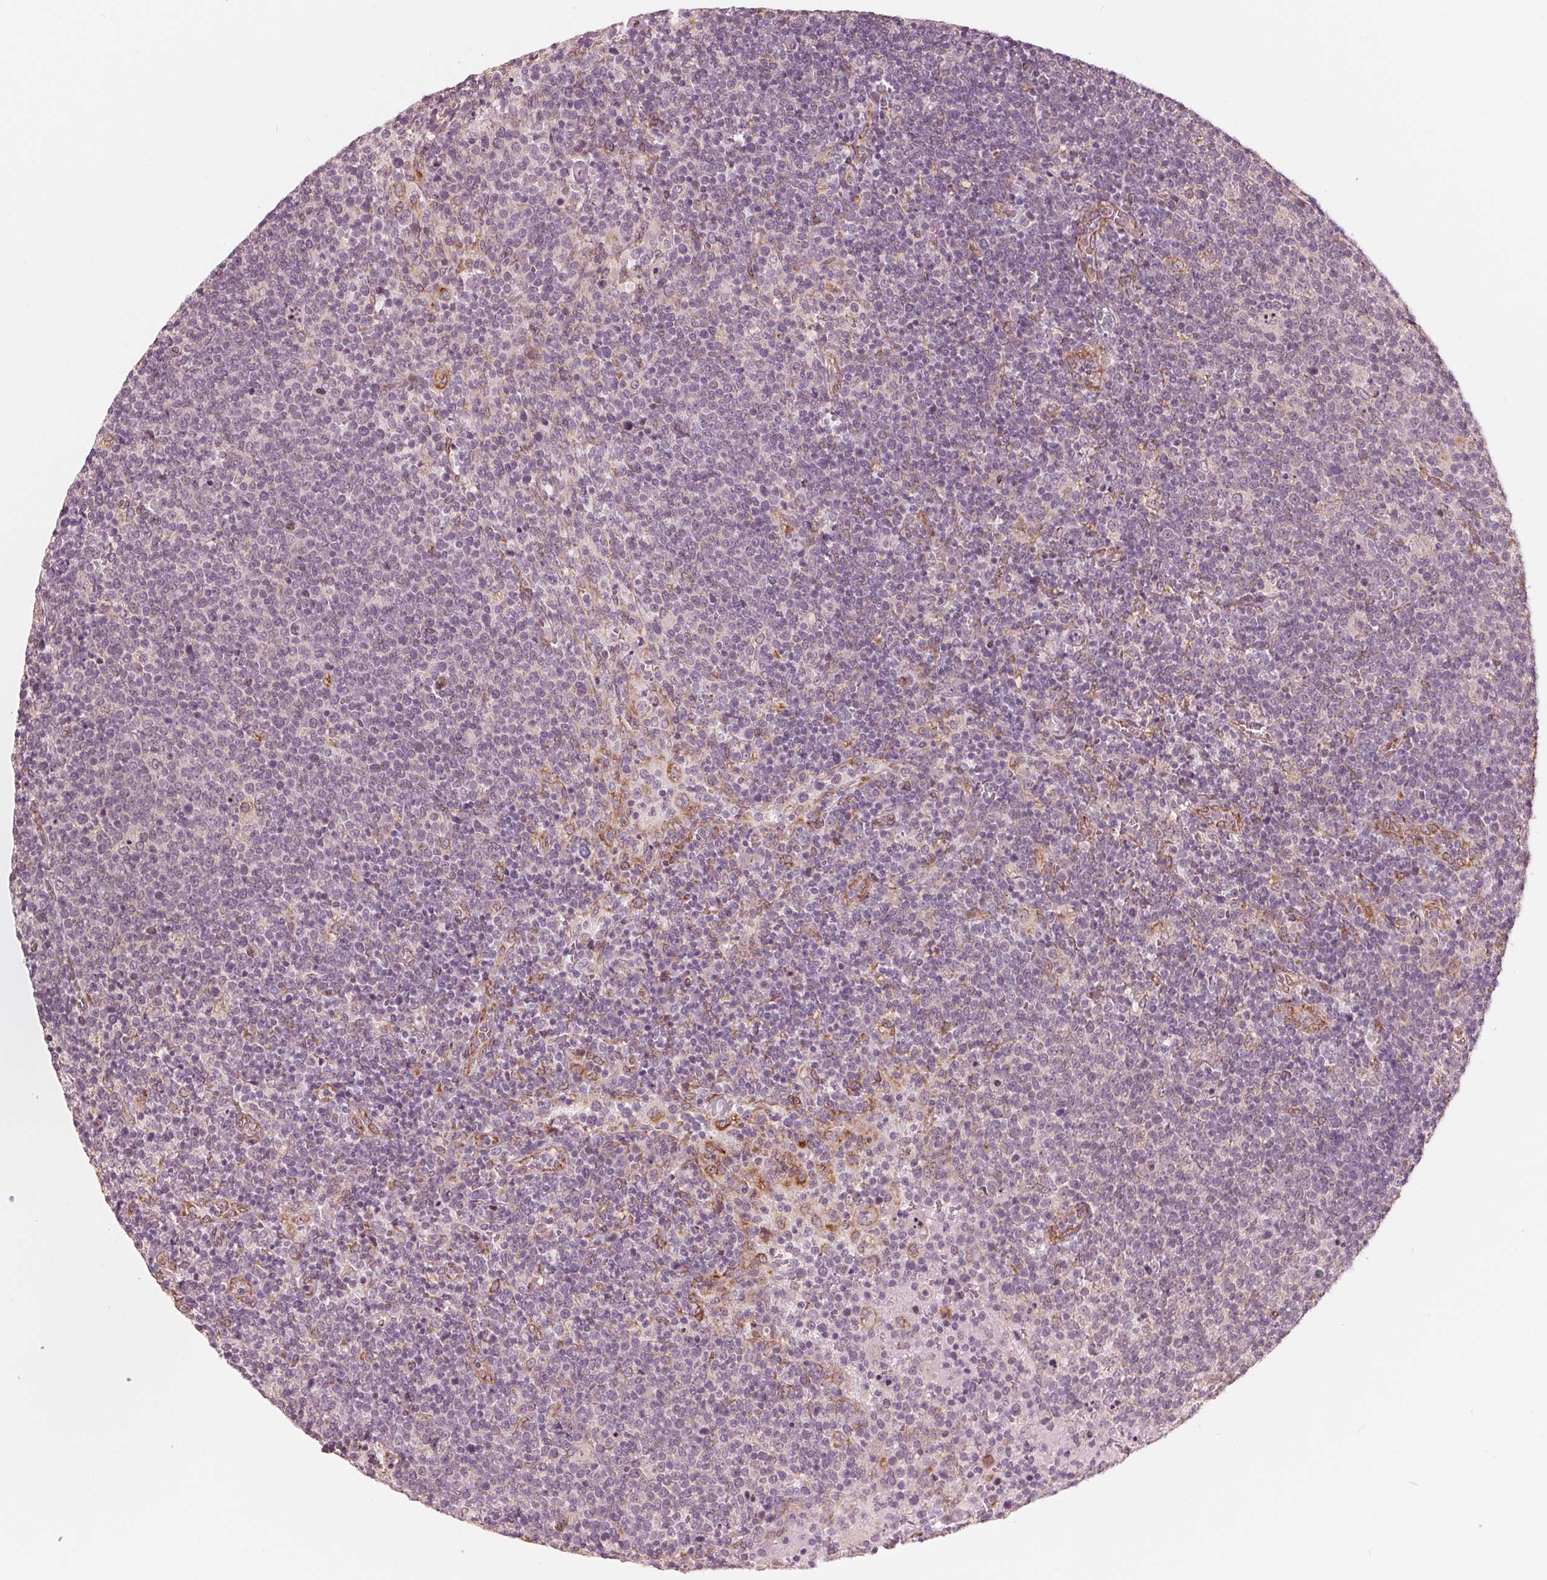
{"staining": {"intensity": "negative", "quantity": "none", "location": "none"}, "tissue": "lymphoma", "cell_type": "Tumor cells", "image_type": "cancer", "snomed": [{"axis": "morphology", "description": "Malignant lymphoma, non-Hodgkin's type, High grade"}, {"axis": "topography", "description": "Lymph node"}], "caption": "DAB (3,3'-diaminobenzidine) immunohistochemical staining of high-grade malignant lymphoma, non-Hodgkin's type displays no significant positivity in tumor cells.", "gene": "IKBIP", "patient": {"sex": "male", "age": 61}}